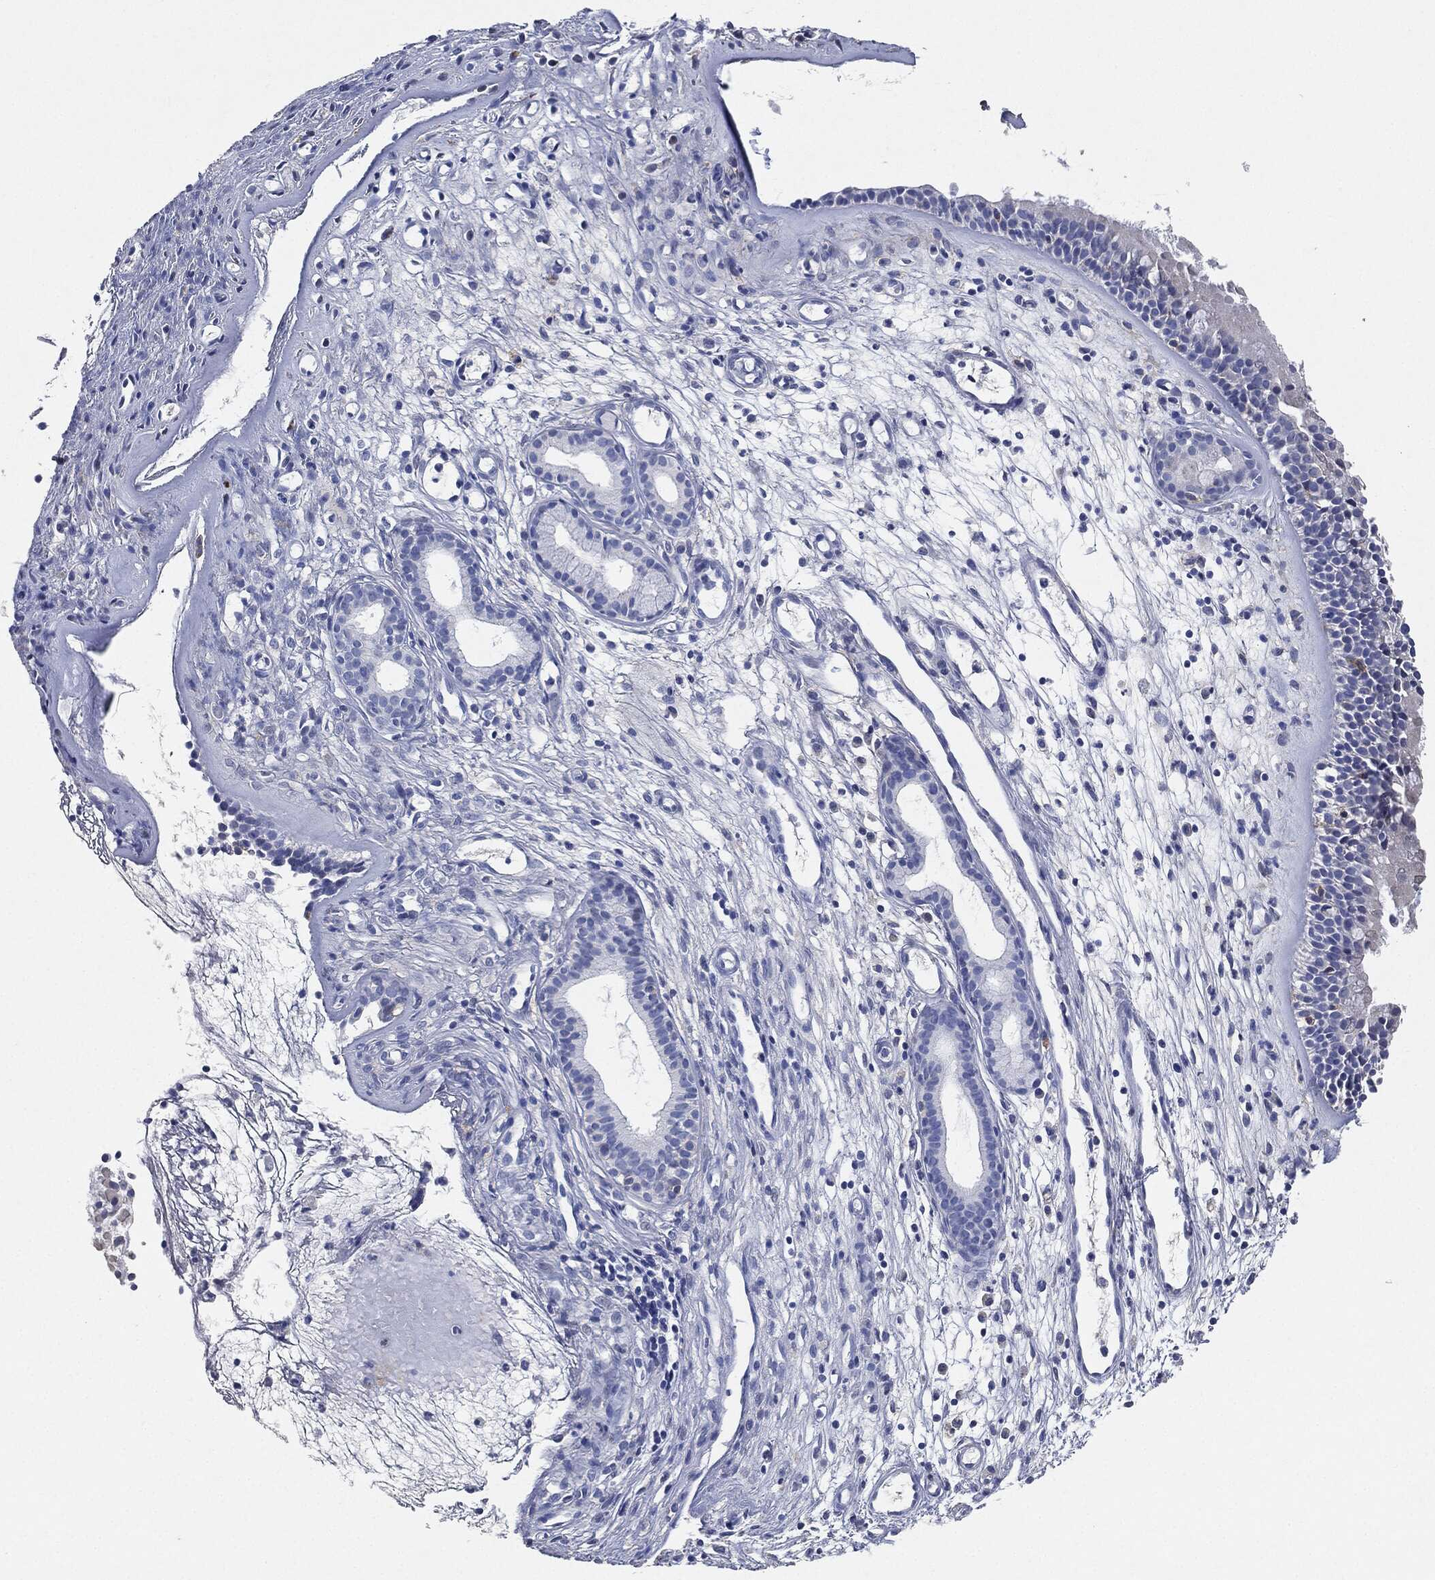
{"staining": {"intensity": "negative", "quantity": "none", "location": "none"}, "tissue": "nasopharynx", "cell_type": "Respiratory epithelial cells", "image_type": "normal", "snomed": [{"axis": "morphology", "description": "Normal tissue, NOS"}, {"axis": "morphology", "description": "Polyp, NOS"}, {"axis": "topography", "description": "Nasopharynx"}], "caption": "Protein analysis of normal nasopharynx exhibits no significant expression in respiratory epithelial cells. (DAB IHC visualized using brightfield microscopy, high magnification).", "gene": "NTRK1", "patient": {"sex": "female", "age": 56}}